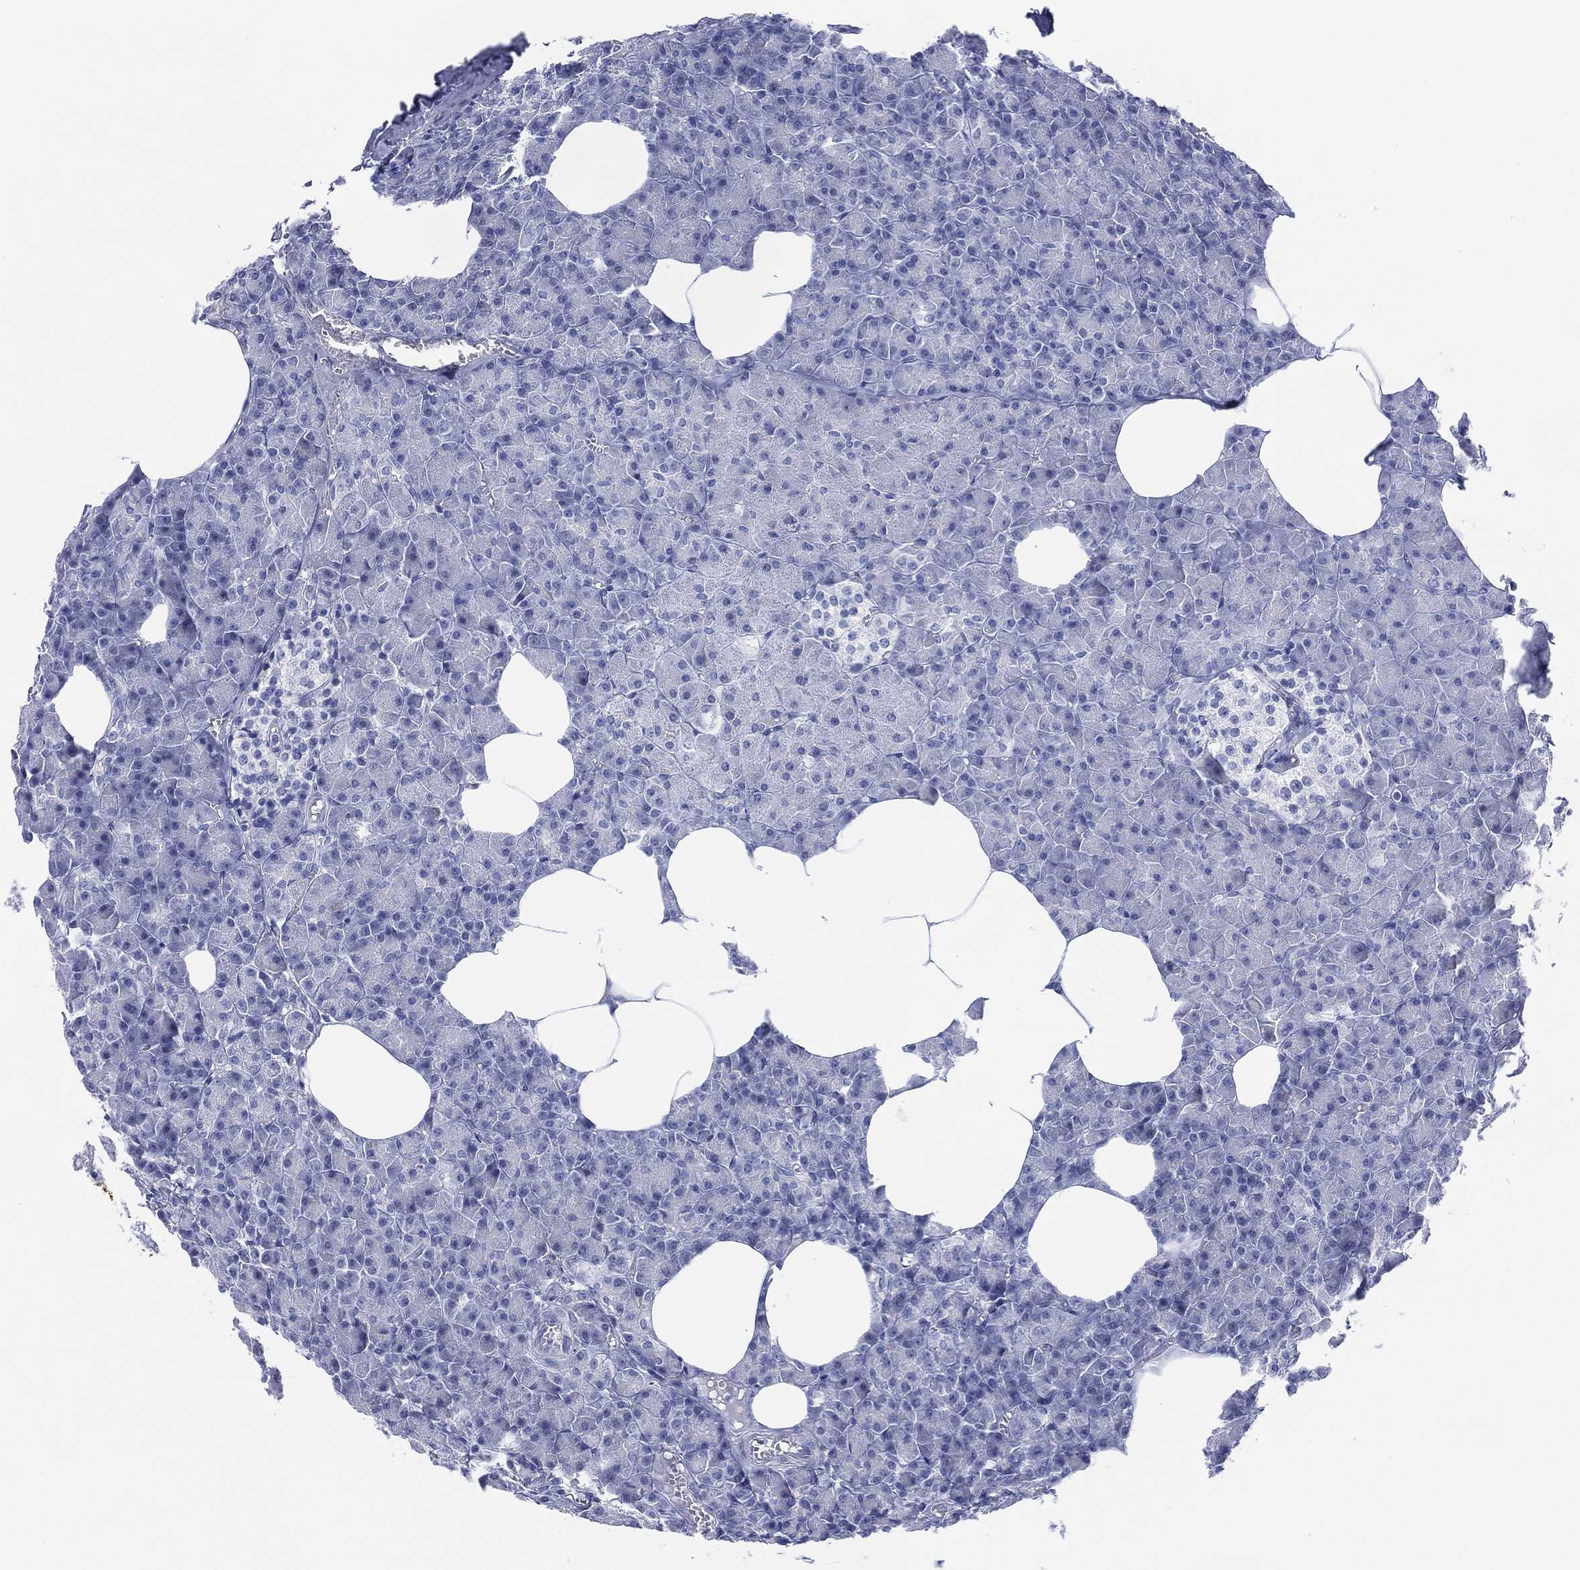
{"staining": {"intensity": "negative", "quantity": "none", "location": "none"}, "tissue": "pancreas", "cell_type": "Exocrine glandular cells", "image_type": "normal", "snomed": [{"axis": "morphology", "description": "Normal tissue, NOS"}, {"axis": "topography", "description": "Pancreas"}], "caption": "DAB immunohistochemical staining of unremarkable human pancreas demonstrates no significant expression in exocrine glandular cells. The staining was performed using DAB to visualize the protein expression in brown, while the nuclei were stained in blue with hematoxylin (Magnification: 20x).", "gene": "SEPTIN1", "patient": {"sex": "female", "age": 45}}